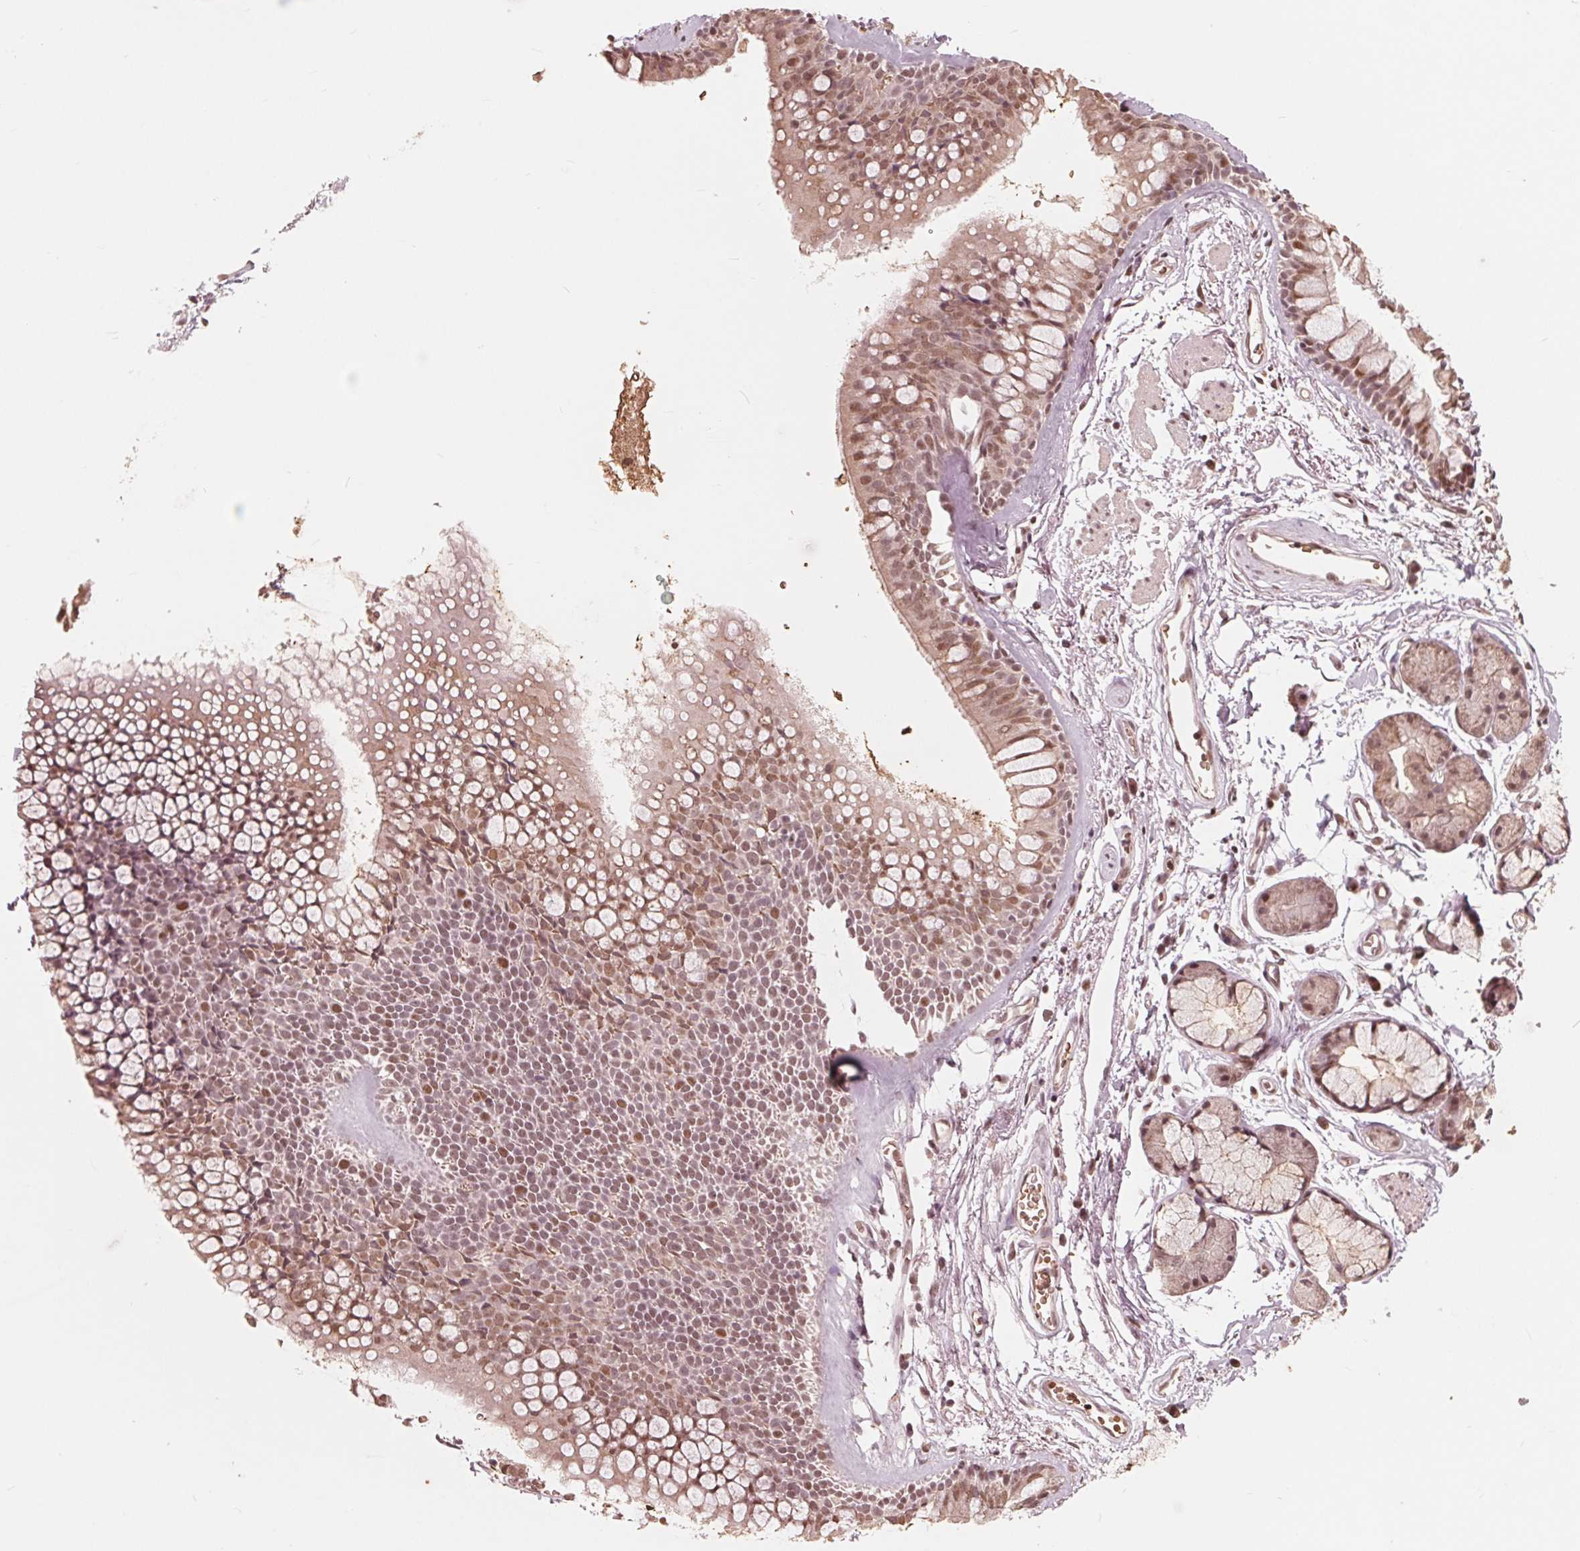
{"staining": {"intensity": "weak", "quantity": "25%-75%", "location": "nuclear"}, "tissue": "adipose tissue", "cell_type": "Adipocytes", "image_type": "normal", "snomed": [{"axis": "morphology", "description": "Normal tissue, NOS"}, {"axis": "topography", "description": "Cartilage tissue"}, {"axis": "topography", "description": "Bronchus"}], "caption": "A brown stain labels weak nuclear staining of a protein in adipocytes of benign human adipose tissue.", "gene": "HIRIP3", "patient": {"sex": "female", "age": 79}}